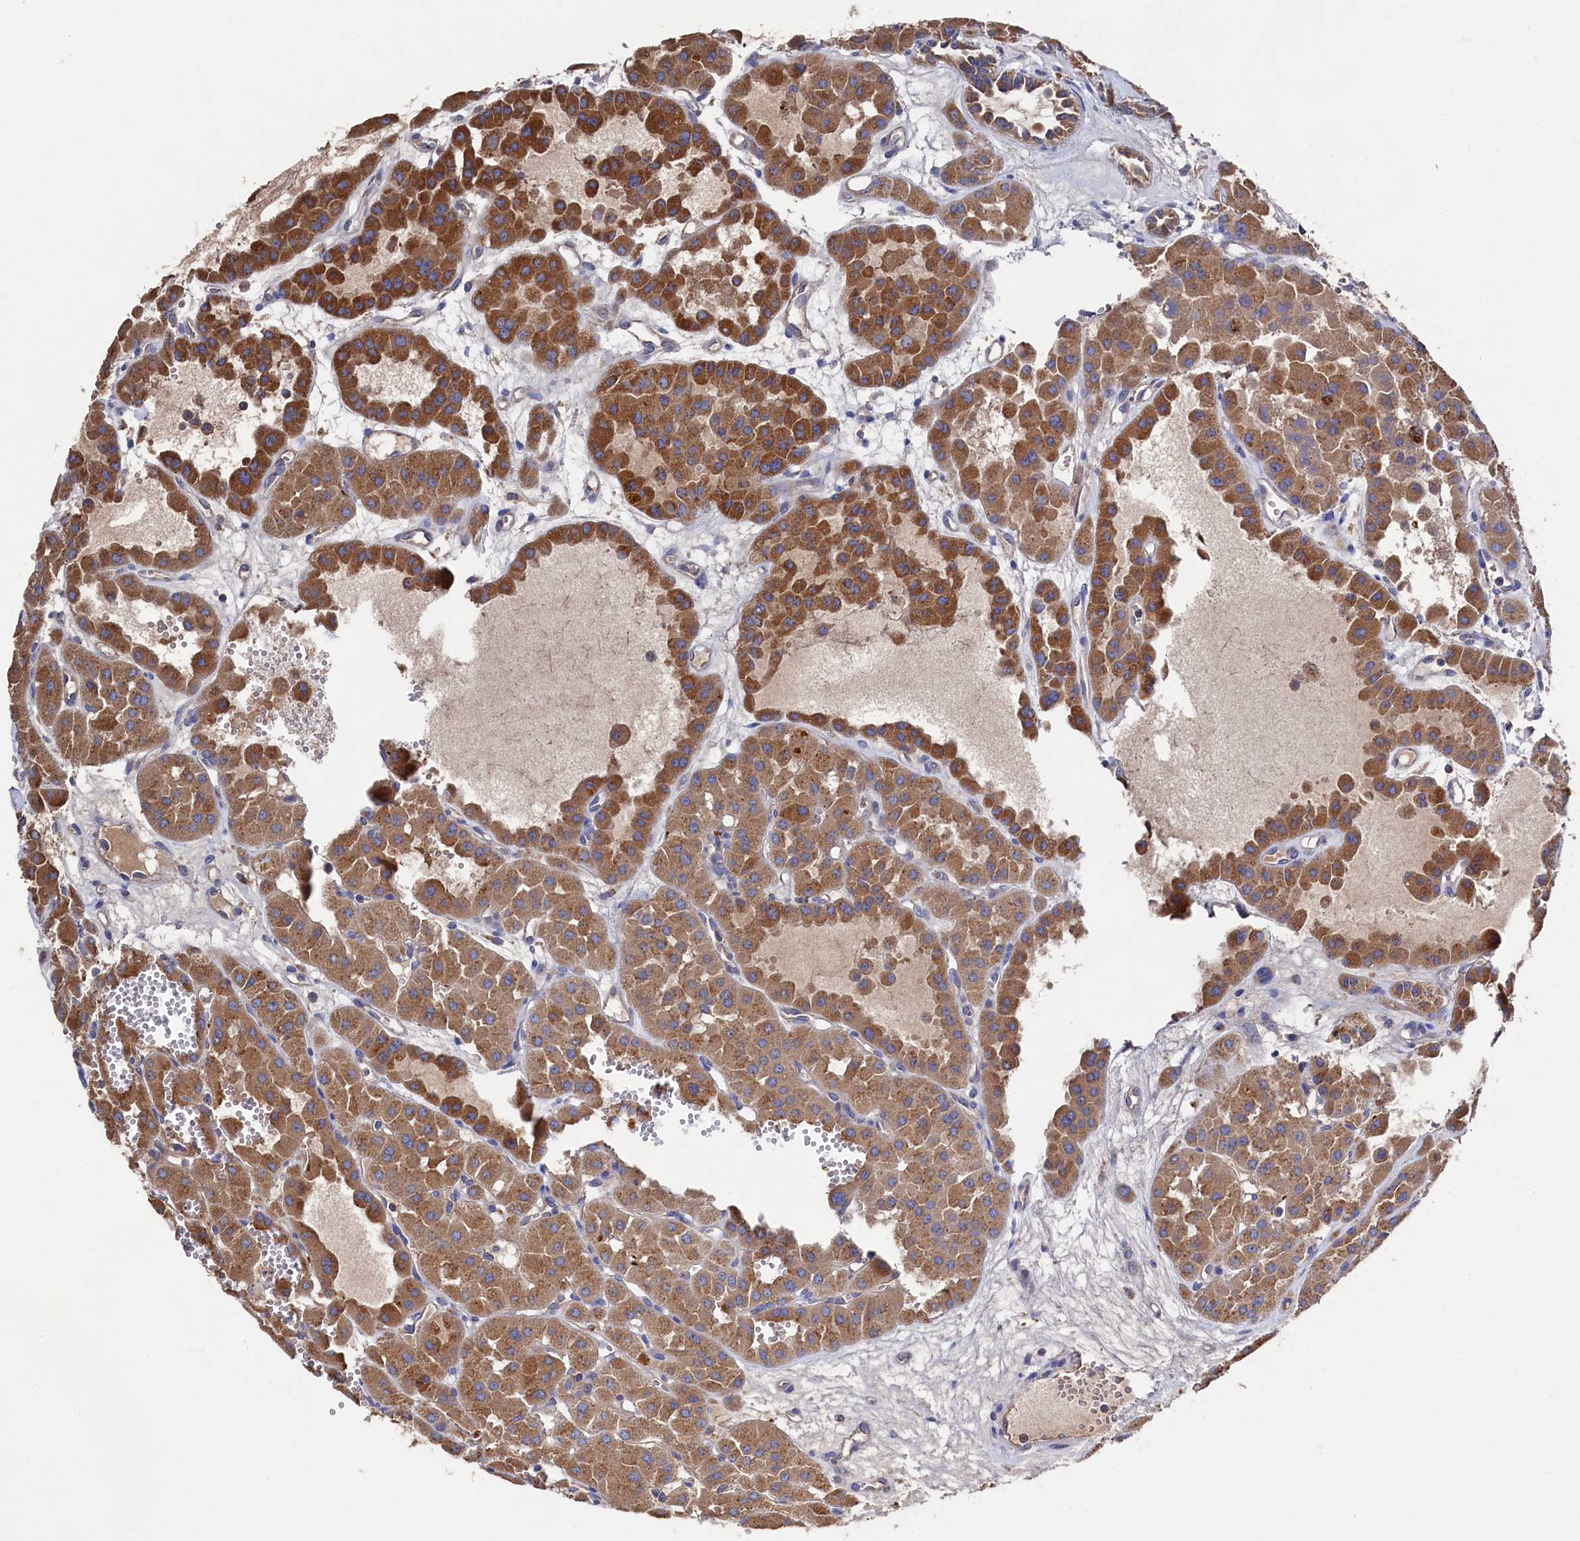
{"staining": {"intensity": "moderate", "quantity": ">75%", "location": "cytoplasmic/membranous"}, "tissue": "renal cancer", "cell_type": "Tumor cells", "image_type": "cancer", "snomed": [{"axis": "morphology", "description": "Carcinoma, NOS"}, {"axis": "topography", "description": "Kidney"}], "caption": "Protein staining by IHC demonstrates moderate cytoplasmic/membranous expression in about >75% of tumor cells in carcinoma (renal).", "gene": "TK2", "patient": {"sex": "female", "age": 75}}